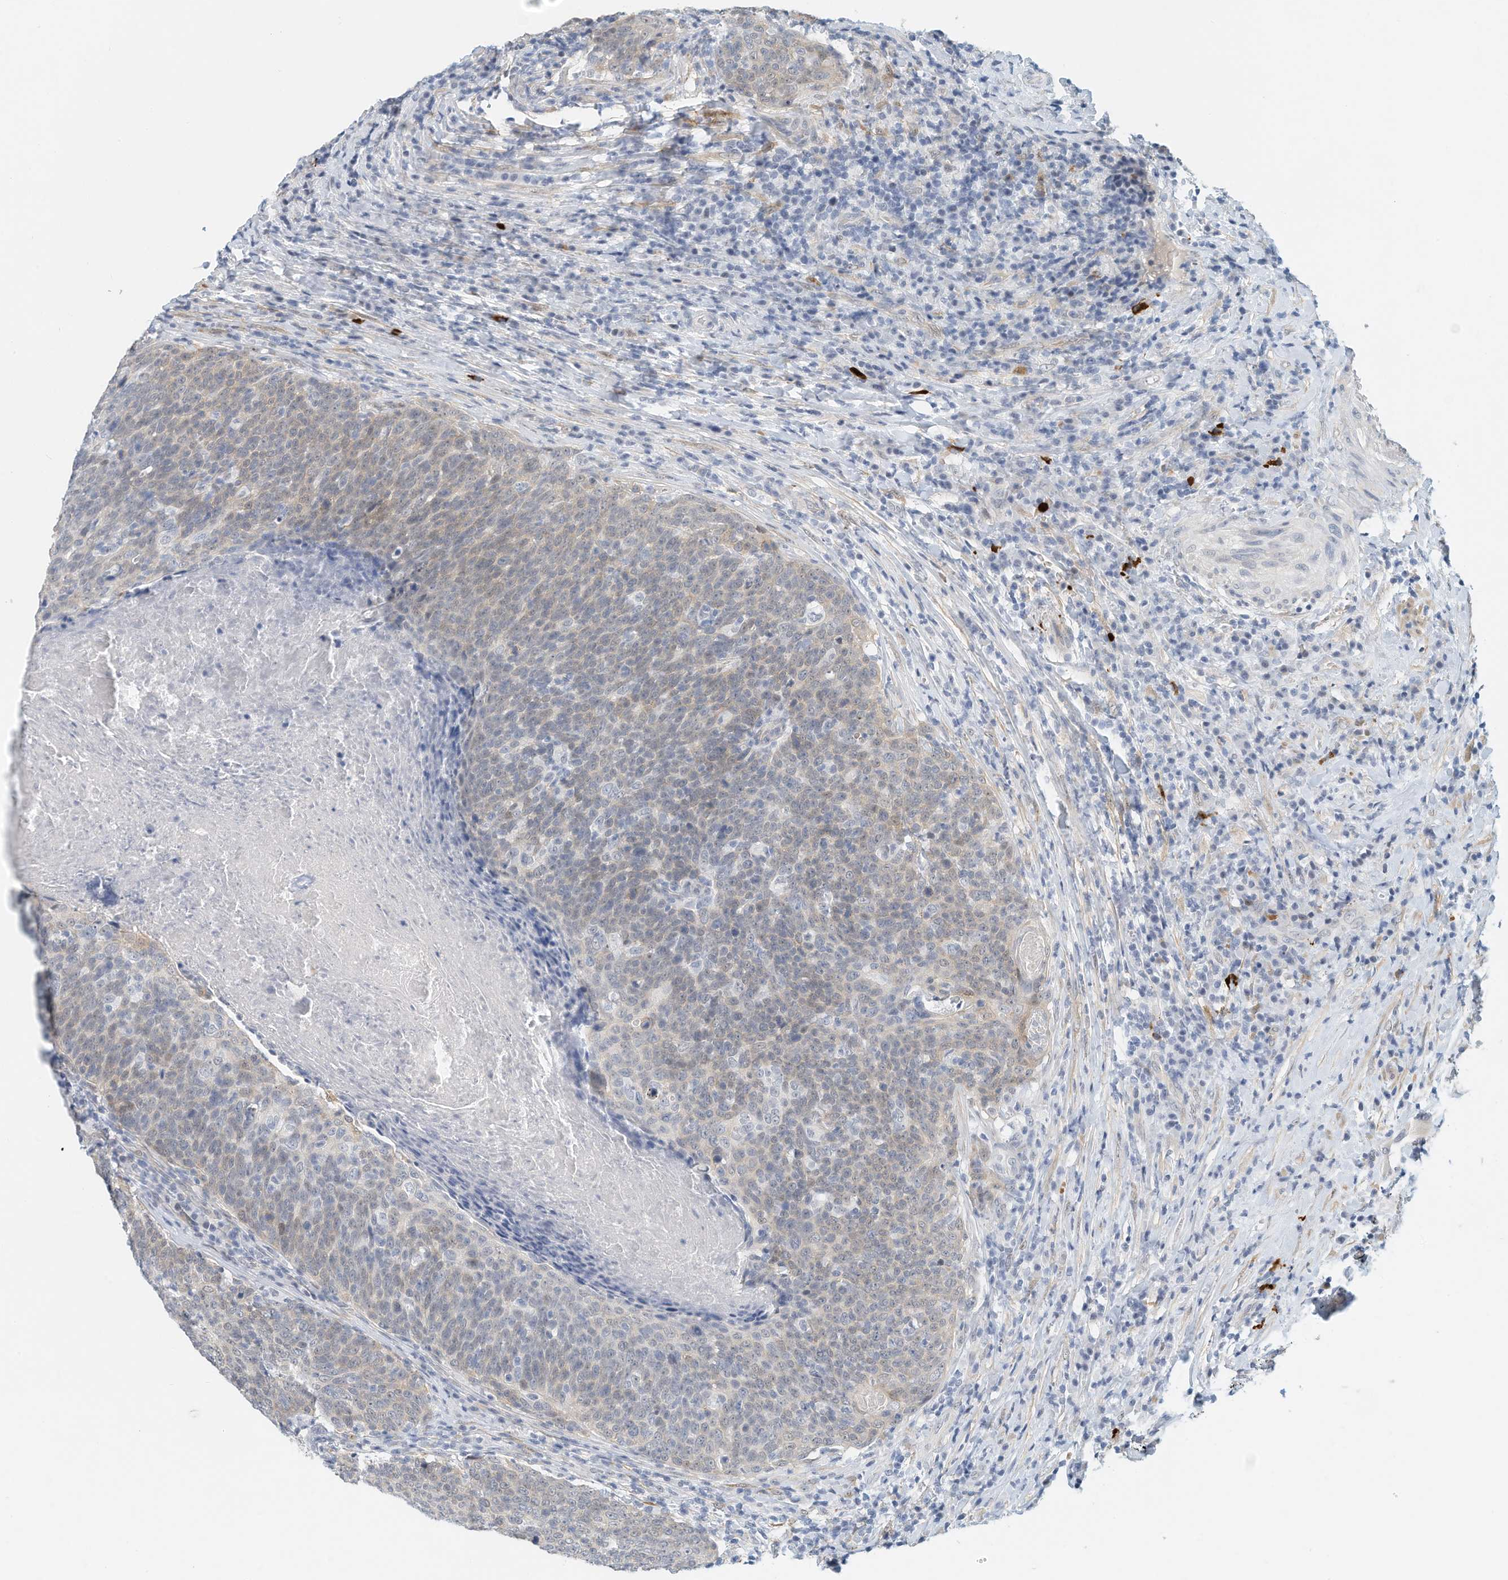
{"staining": {"intensity": "weak", "quantity": "25%-75%", "location": "cytoplasmic/membranous"}, "tissue": "head and neck cancer", "cell_type": "Tumor cells", "image_type": "cancer", "snomed": [{"axis": "morphology", "description": "Squamous cell carcinoma, NOS"}, {"axis": "morphology", "description": "Squamous cell carcinoma, metastatic, NOS"}, {"axis": "topography", "description": "Lymph node"}, {"axis": "topography", "description": "Head-Neck"}], "caption": "IHC (DAB) staining of human head and neck cancer (metastatic squamous cell carcinoma) demonstrates weak cytoplasmic/membranous protein positivity in about 25%-75% of tumor cells.", "gene": "ARHGAP28", "patient": {"sex": "male", "age": 62}}